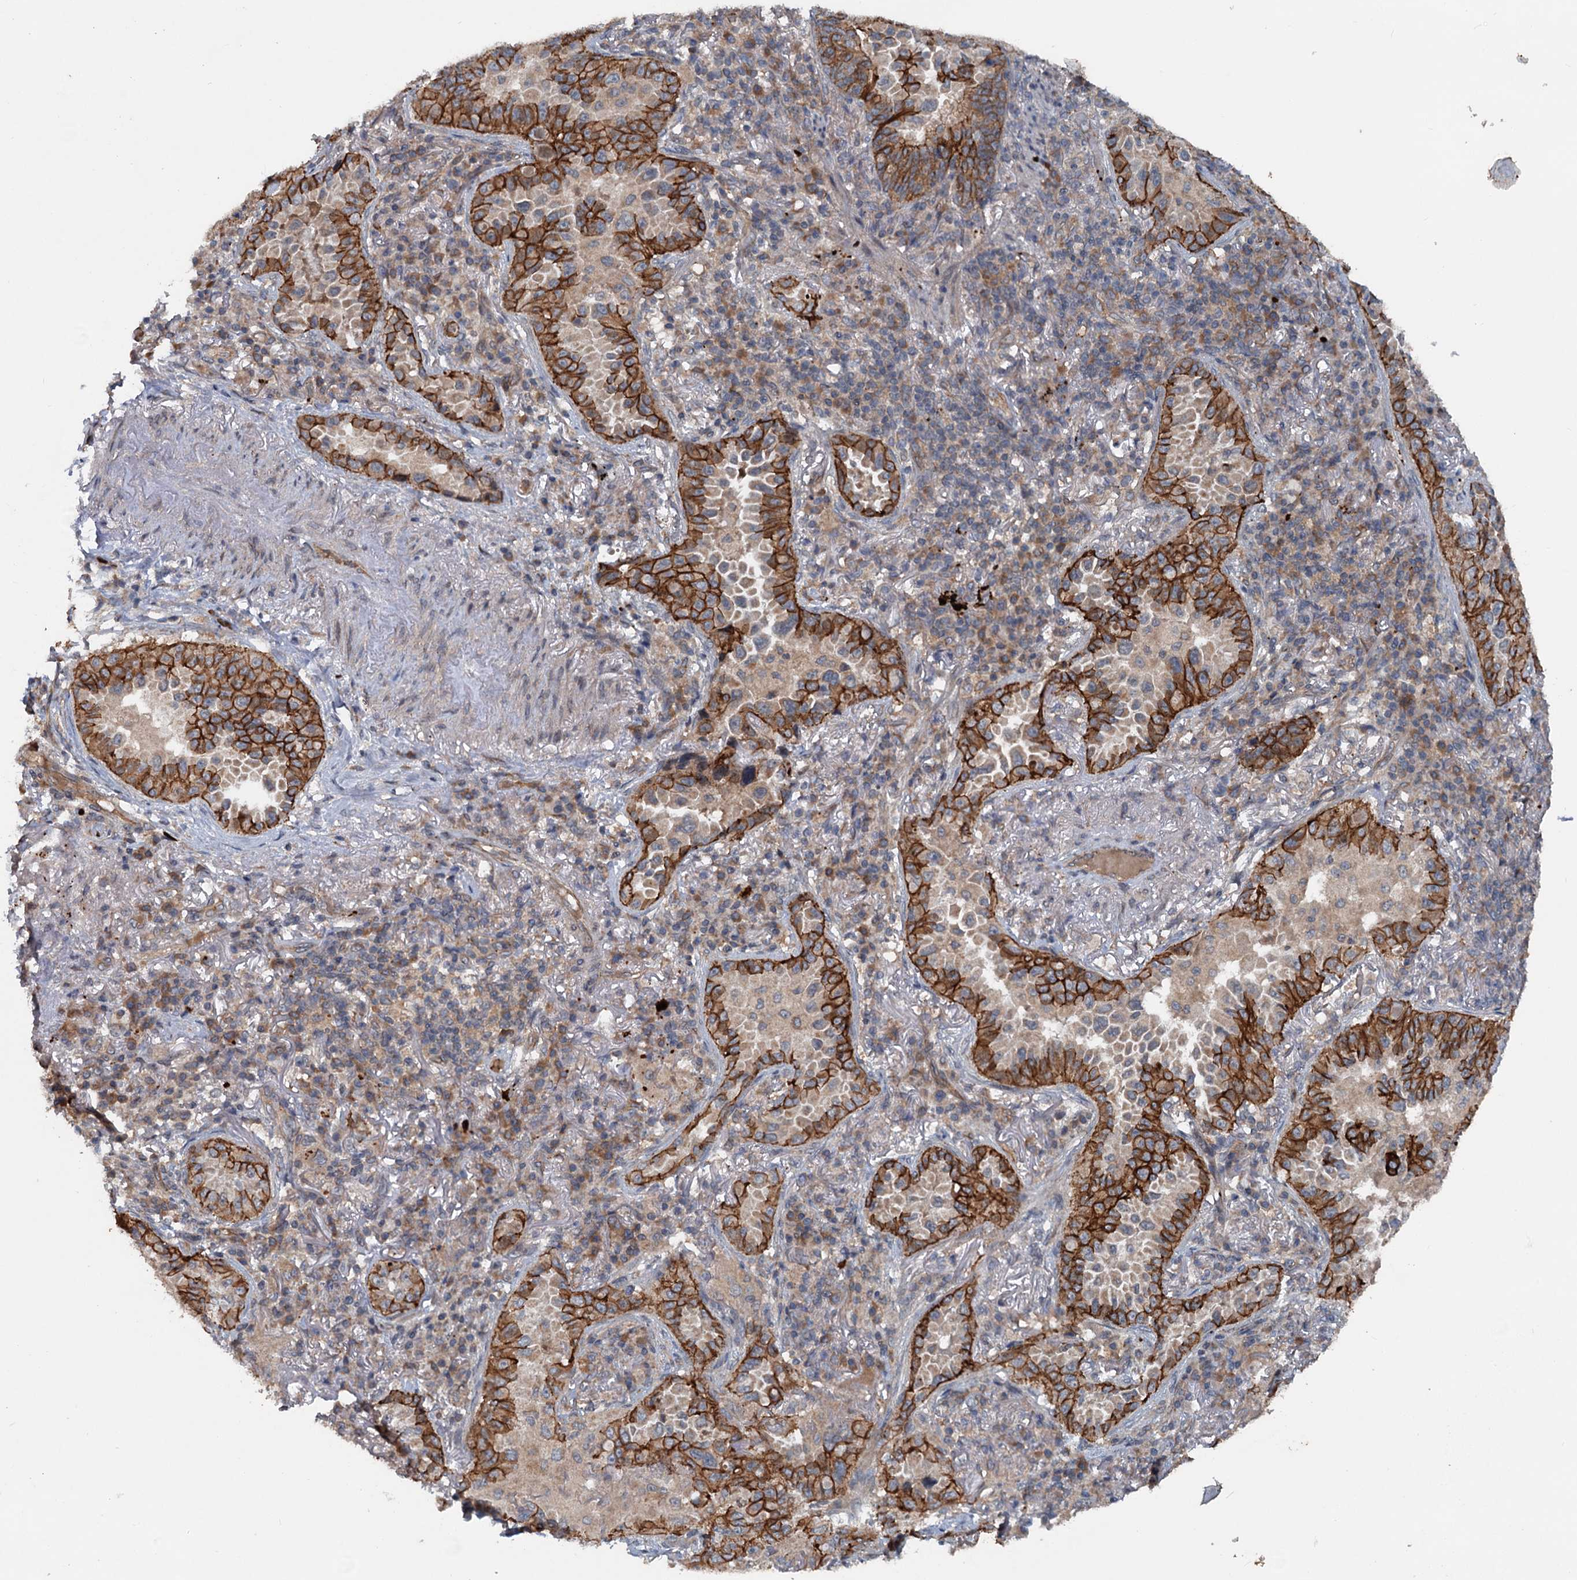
{"staining": {"intensity": "strong", "quantity": ">75%", "location": "cytoplasmic/membranous"}, "tissue": "lung cancer", "cell_type": "Tumor cells", "image_type": "cancer", "snomed": [{"axis": "morphology", "description": "Adenocarcinoma, NOS"}, {"axis": "topography", "description": "Lung"}], "caption": "Immunohistochemical staining of human lung cancer exhibits high levels of strong cytoplasmic/membranous protein staining in about >75% of tumor cells.", "gene": "N4BP2L2", "patient": {"sex": "female", "age": 69}}